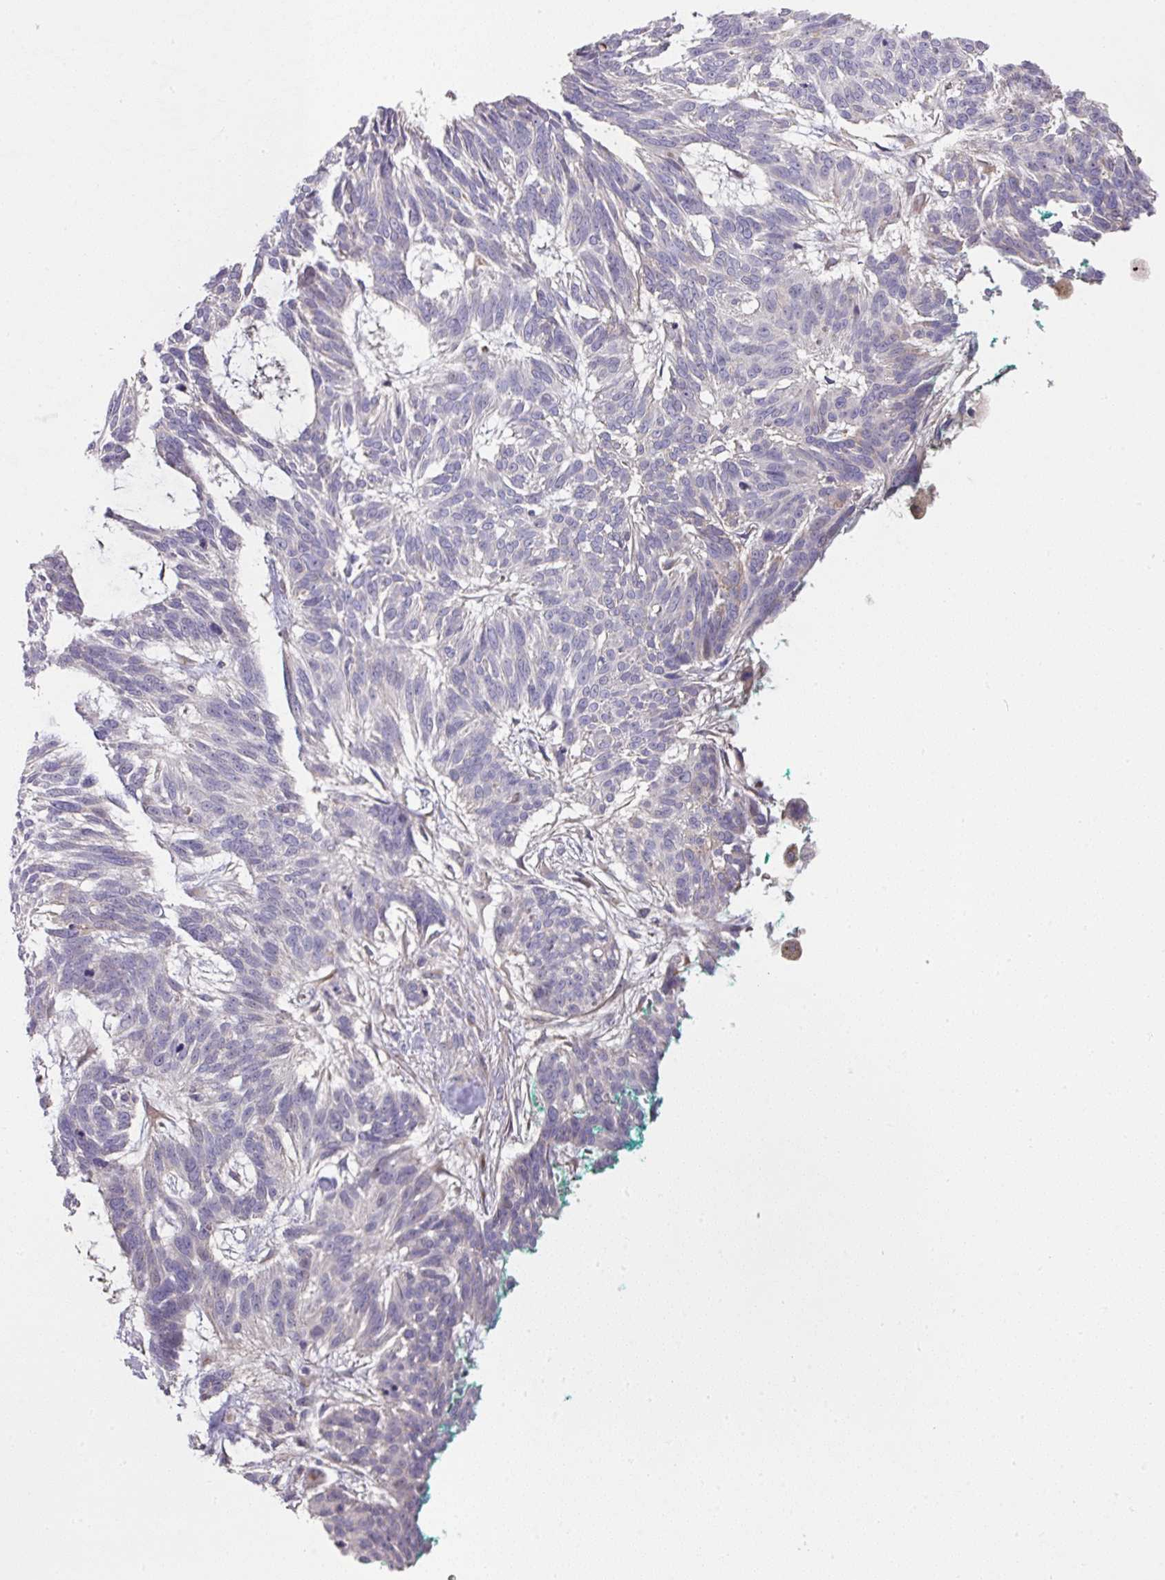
{"staining": {"intensity": "negative", "quantity": "none", "location": "none"}, "tissue": "skin cancer", "cell_type": "Tumor cells", "image_type": "cancer", "snomed": [{"axis": "morphology", "description": "Basal cell carcinoma"}, {"axis": "topography", "description": "Skin"}], "caption": "High power microscopy micrograph of an IHC image of skin cancer (basal cell carcinoma), revealing no significant positivity in tumor cells.", "gene": "TARM1", "patient": {"sex": "male", "age": 88}}